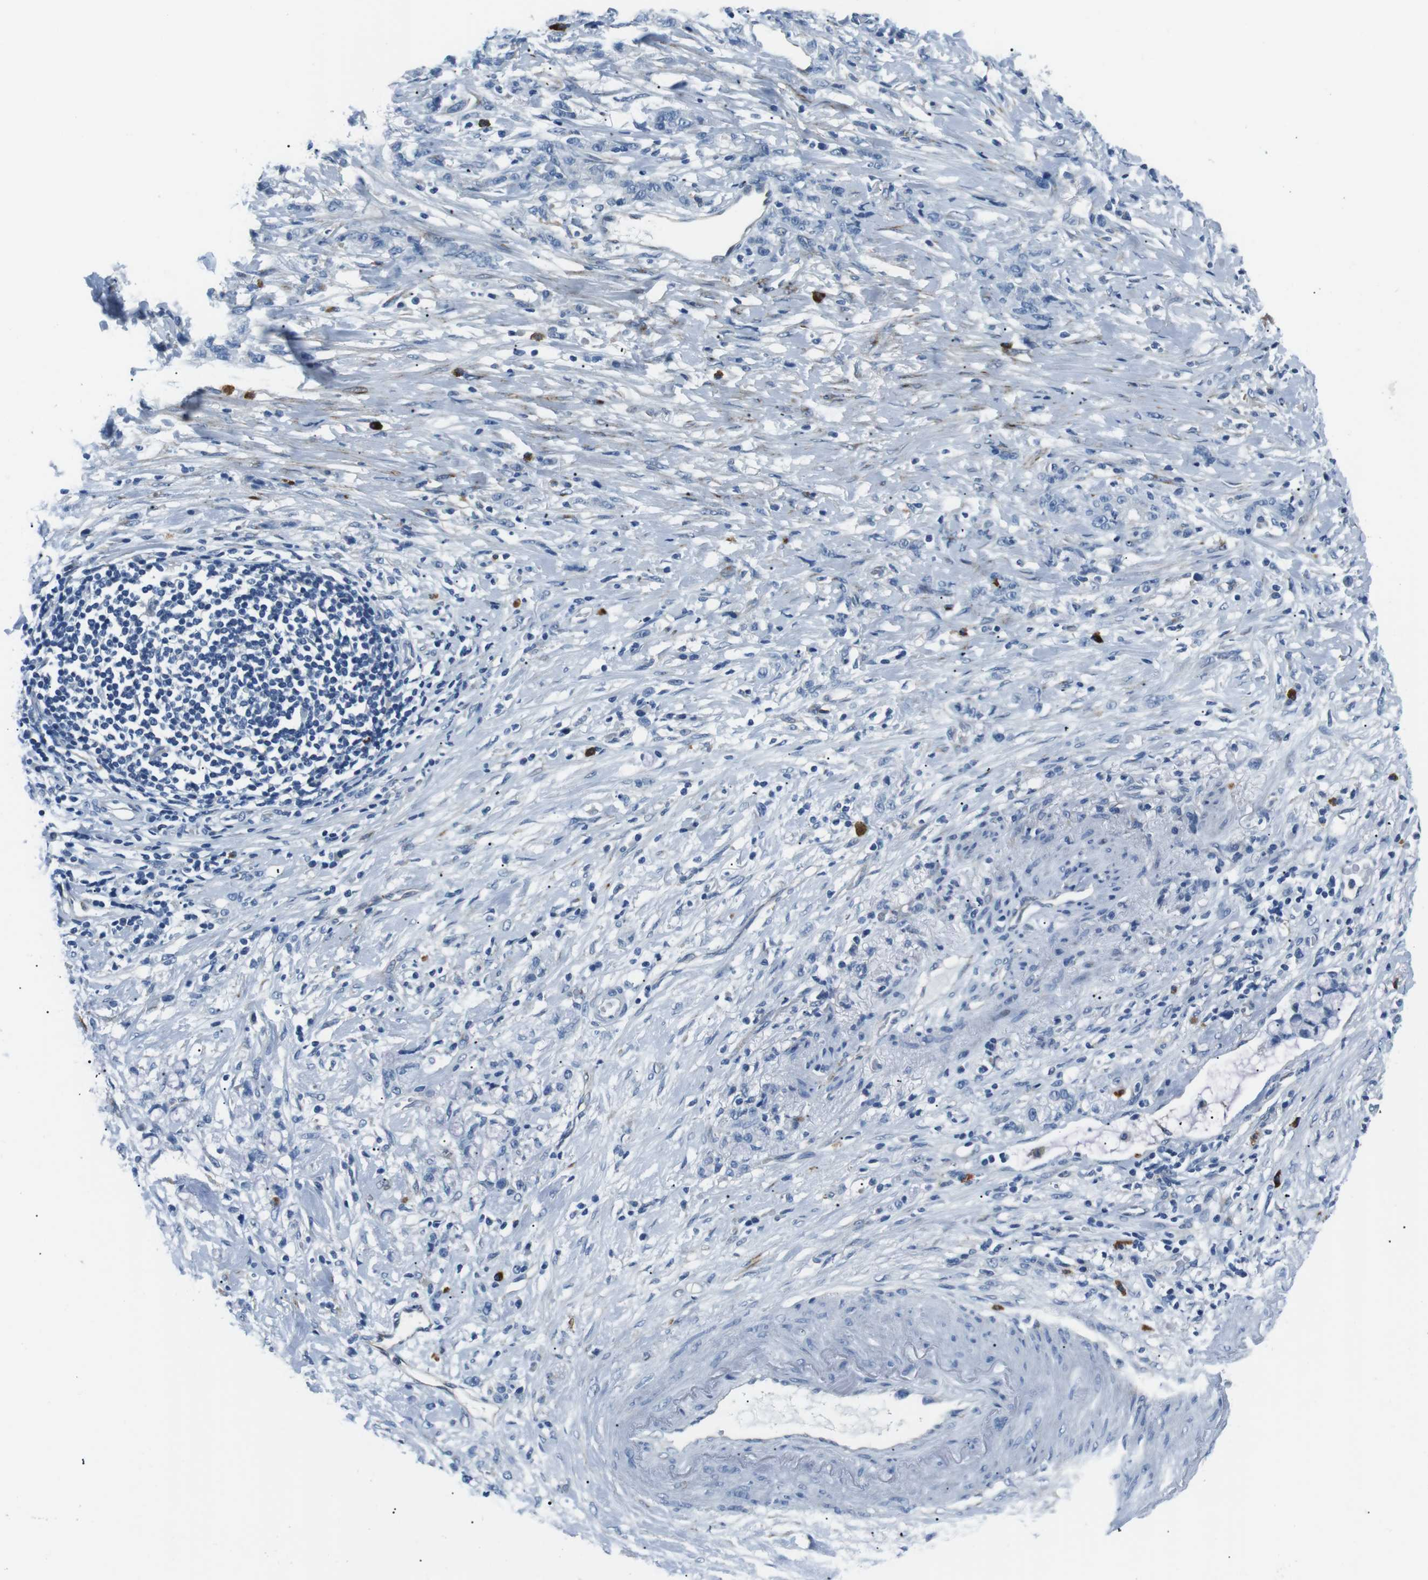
{"staining": {"intensity": "negative", "quantity": "none", "location": "none"}, "tissue": "stomach cancer", "cell_type": "Tumor cells", "image_type": "cancer", "snomed": [{"axis": "morphology", "description": "Adenocarcinoma, NOS"}, {"axis": "topography", "description": "Stomach, lower"}], "caption": "Histopathology image shows no significant protein expression in tumor cells of stomach adenocarcinoma.", "gene": "CSF2RA", "patient": {"sex": "male", "age": 88}}